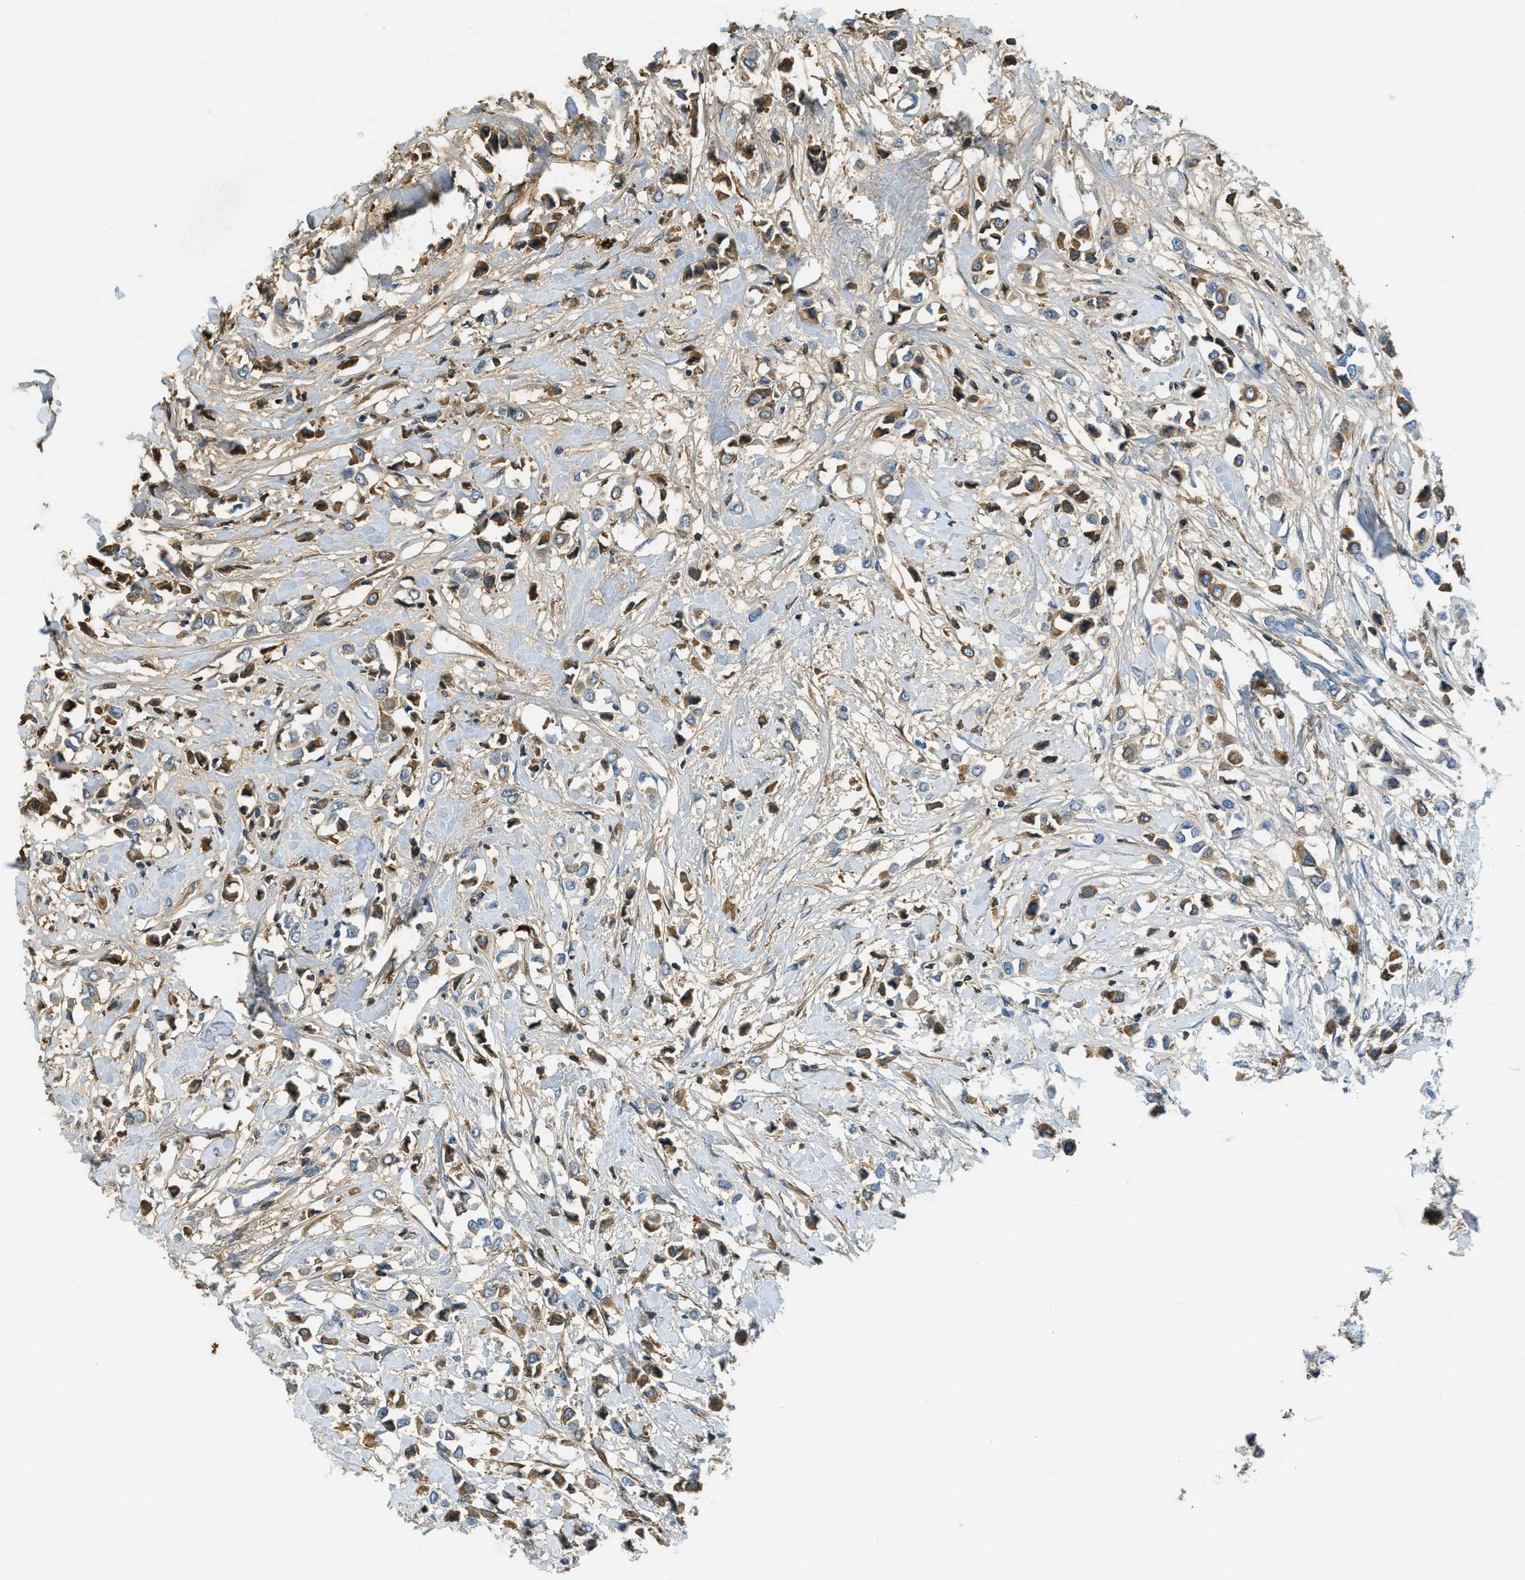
{"staining": {"intensity": "moderate", "quantity": ">75%", "location": "cytoplasmic/membranous"}, "tissue": "breast cancer", "cell_type": "Tumor cells", "image_type": "cancer", "snomed": [{"axis": "morphology", "description": "Lobular carcinoma"}, {"axis": "topography", "description": "Breast"}], "caption": "About >75% of tumor cells in breast cancer (lobular carcinoma) demonstrate moderate cytoplasmic/membranous protein positivity as visualized by brown immunohistochemical staining.", "gene": "PRTN3", "patient": {"sex": "female", "age": 51}}